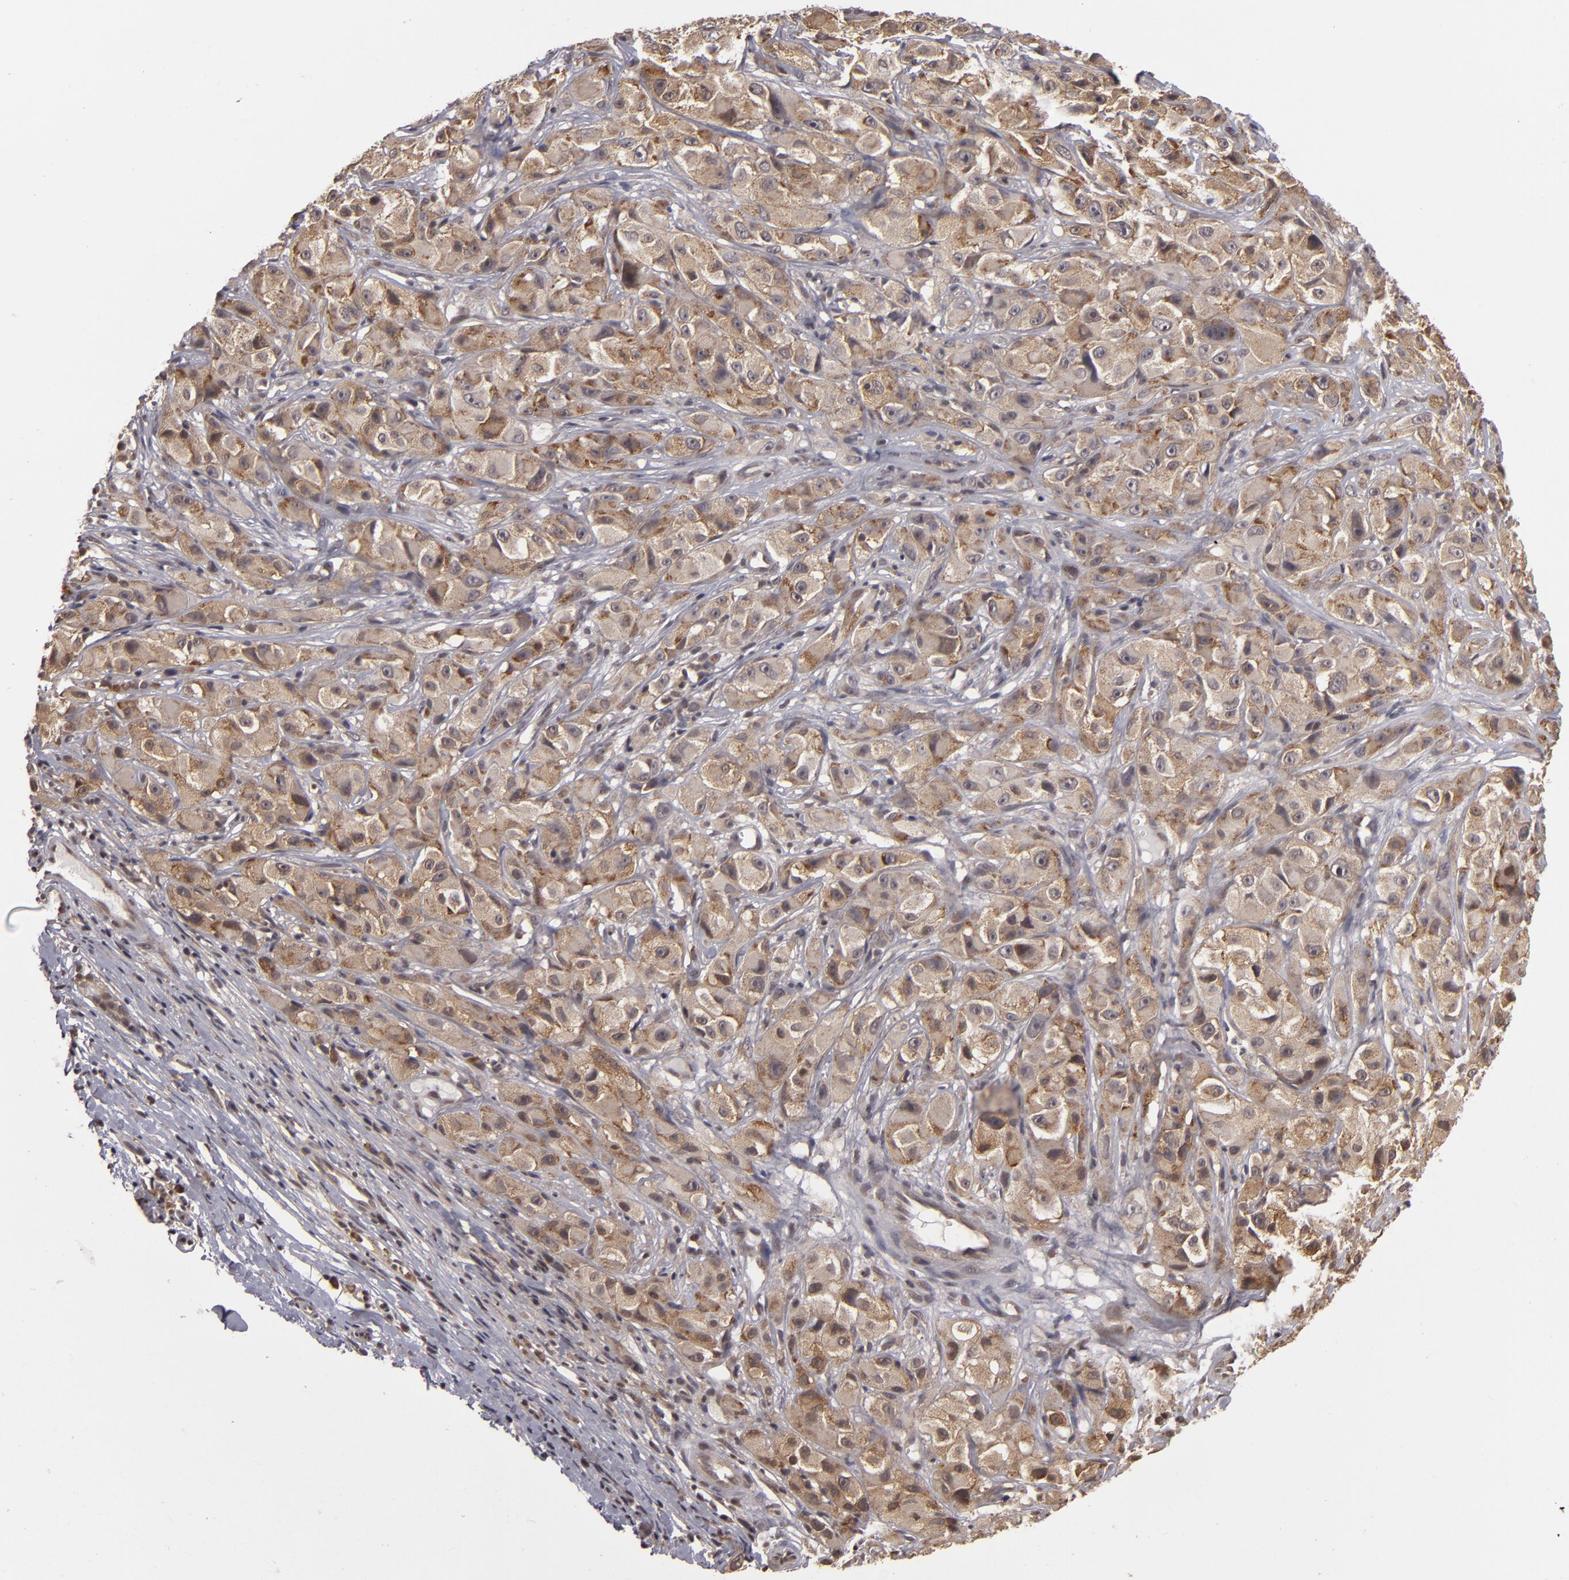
{"staining": {"intensity": "moderate", "quantity": ">75%", "location": "cytoplasmic/membranous"}, "tissue": "melanoma", "cell_type": "Tumor cells", "image_type": "cancer", "snomed": [{"axis": "morphology", "description": "Malignant melanoma, NOS"}, {"axis": "topography", "description": "Skin"}], "caption": "Immunohistochemical staining of malignant melanoma demonstrates moderate cytoplasmic/membranous protein expression in about >75% of tumor cells.", "gene": "MAPK3", "patient": {"sex": "male", "age": 56}}